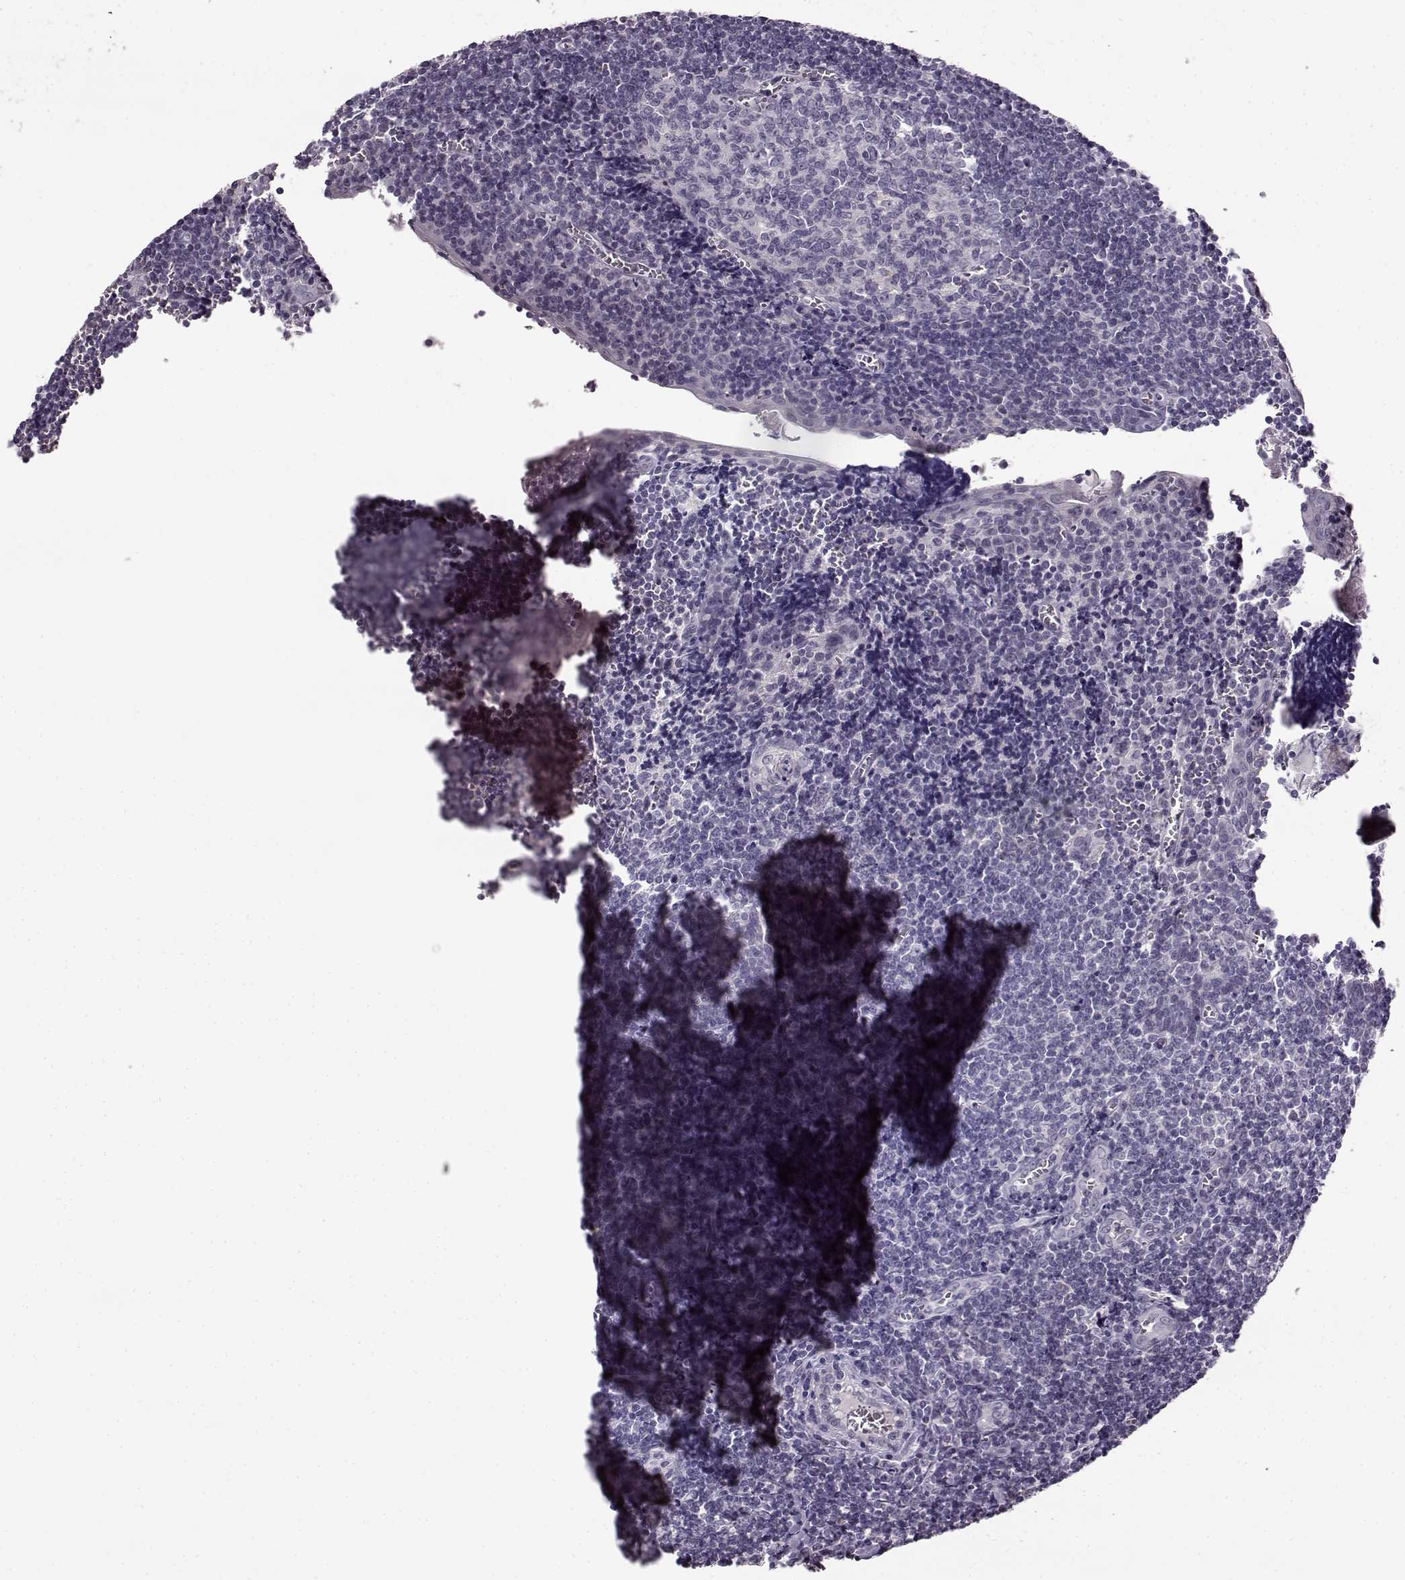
{"staining": {"intensity": "negative", "quantity": "none", "location": "none"}, "tissue": "tonsil", "cell_type": "Germinal center cells", "image_type": "normal", "snomed": [{"axis": "morphology", "description": "Normal tissue, NOS"}, {"axis": "morphology", "description": "Inflammation, NOS"}, {"axis": "topography", "description": "Tonsil"}], "caption": "The IHC photomicrograph has no significant positivity in germinal center cells of tonsil. Nuclei are stained in blue.", "gene": "FSHB", "patient": {"sex": "female", "age": 31}}